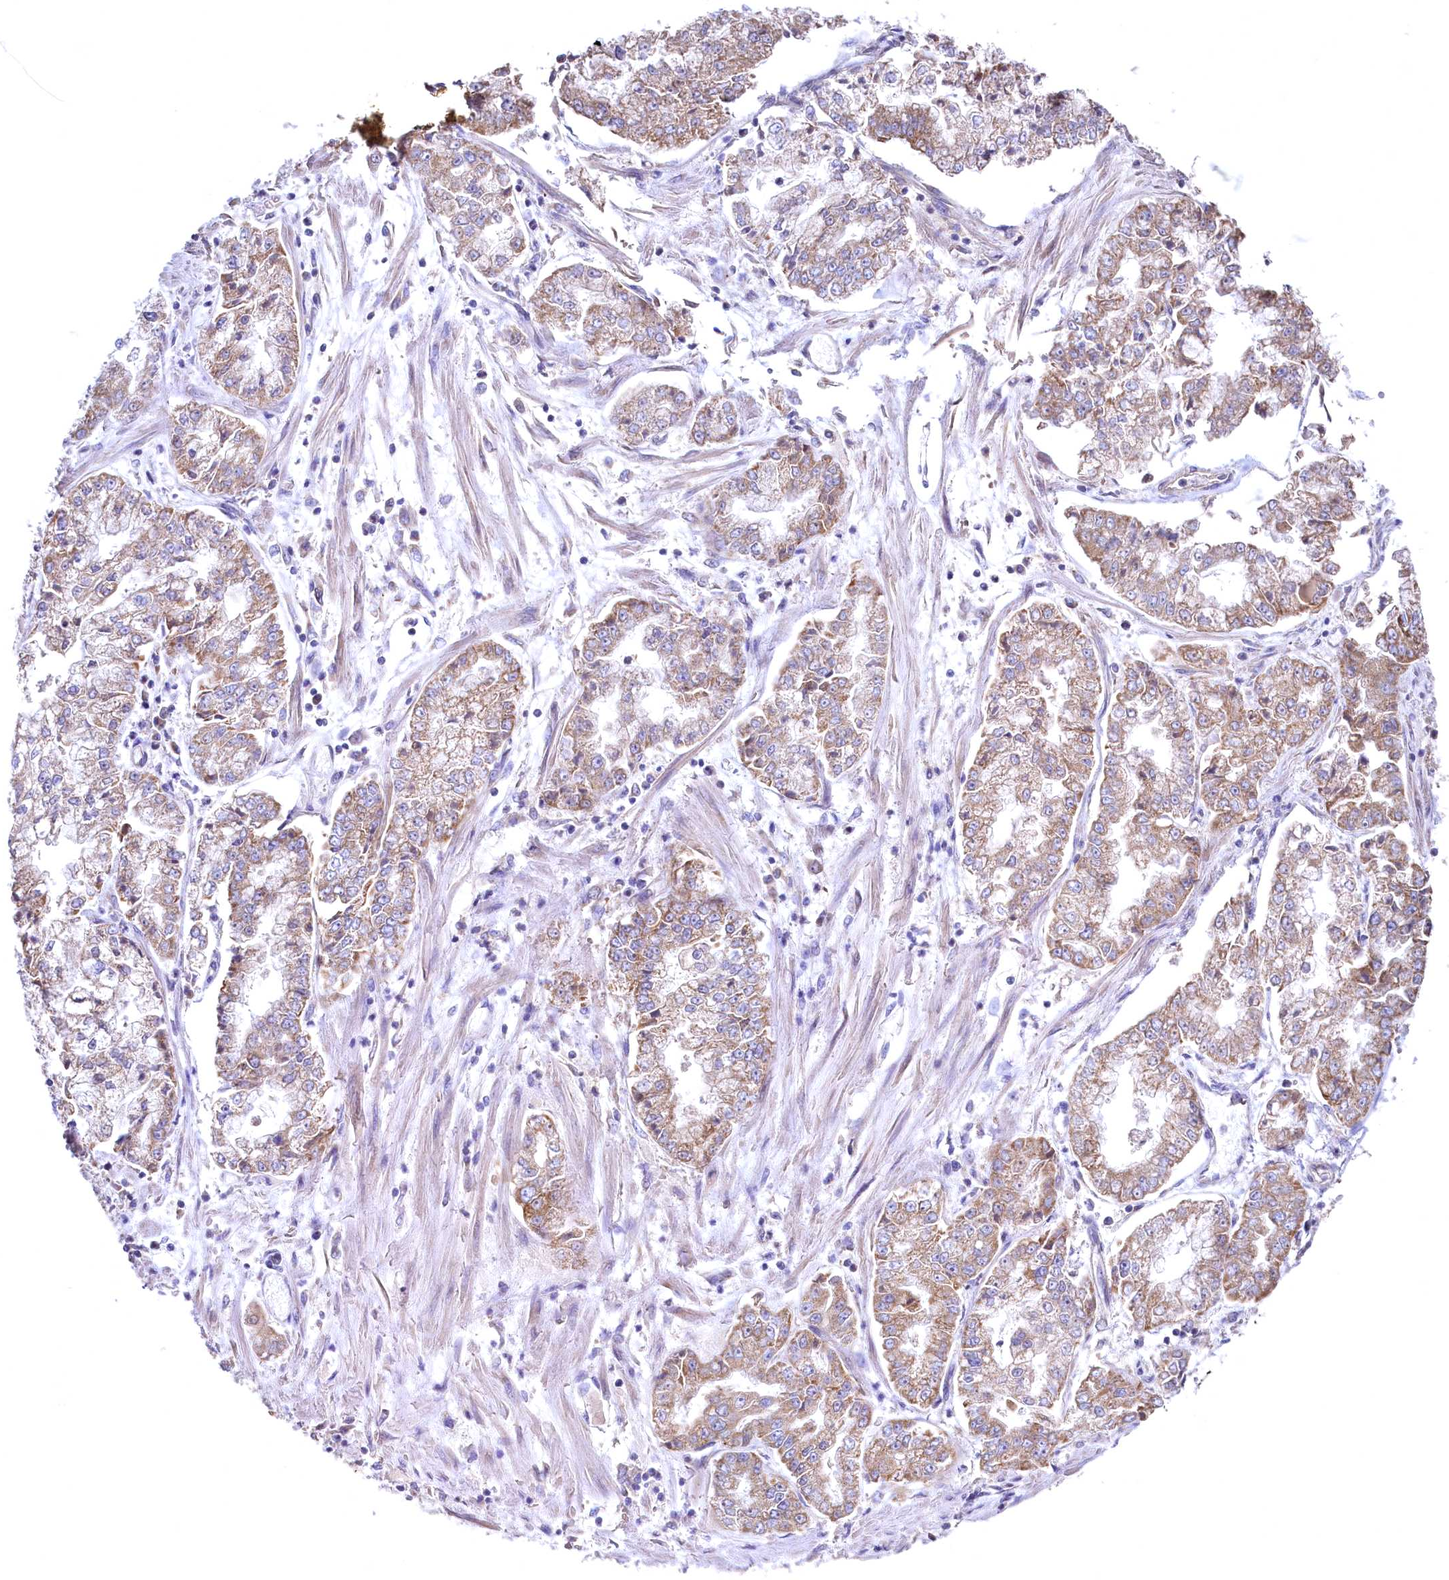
{"staining": {"intensity": "moderate", "quantity": ">75%", "location": "cytoplasmic/membranous"}, "tissue": "stomach cancer", "cell_type": "Tumor cells", "image_type": "cancer", "snomed": [{"axis": "morphology", "description": "Adenocarcinoma, NOS"}, {"axis": "topography", "description": "Stomach"}], "caption": "Protein expression analysis of human stomach adenocarcinoma reveals moderate cytoplasmic/membranous positivity in about >75% of tumor cells.", "gene": "MRPL57", "patient": {"sex": "male", "age": 76}}